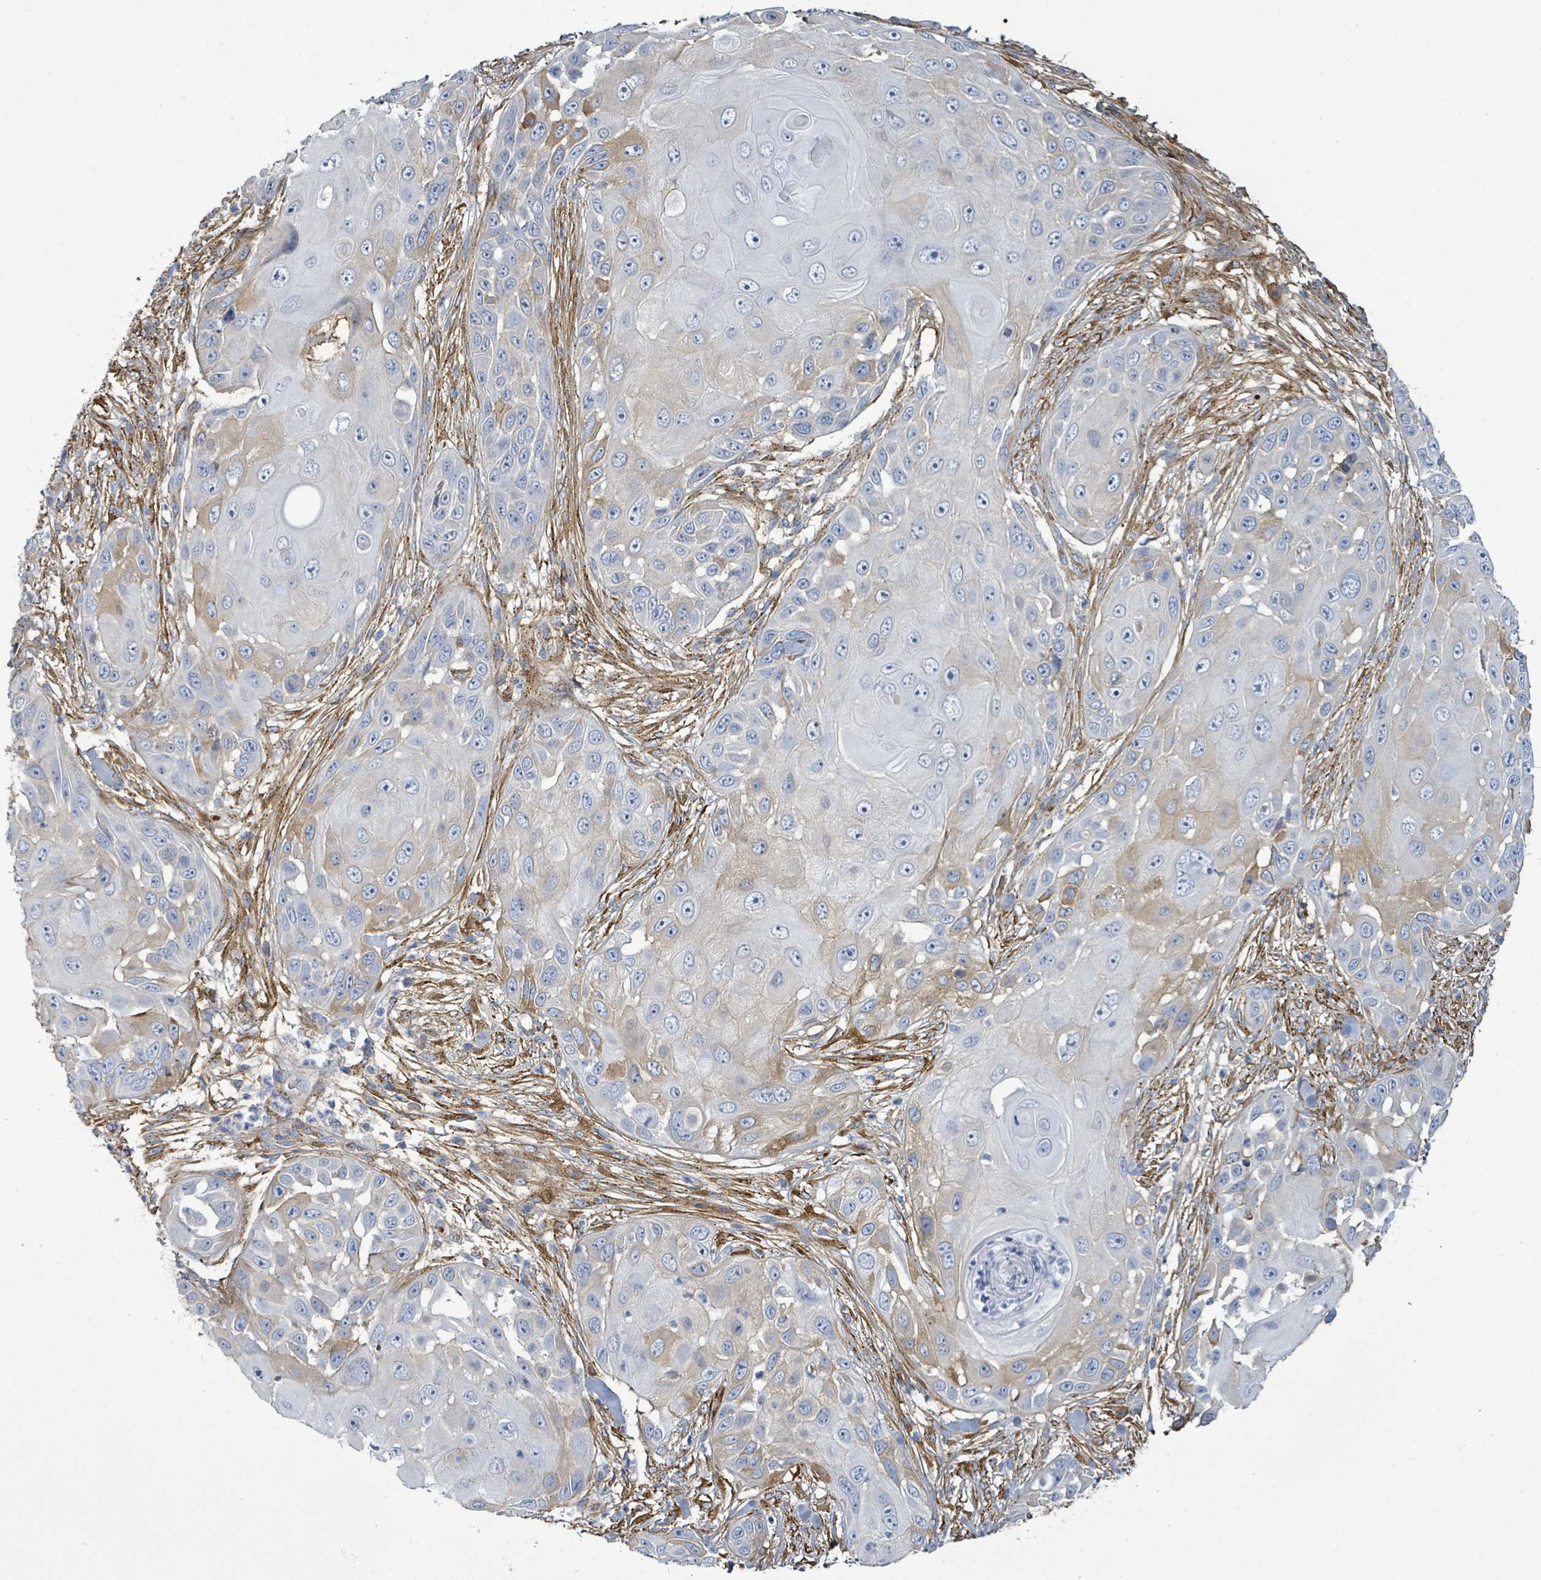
{"staining": {"intensity": "moderate", "quantity": "<25%", "location": "cytoplasmic/membranous"}, "tissue": "skin cancer", "cell_type": "Tumor cells", "image_type": "cancer", "snomed": [{"axis": "morphology", "description": "Squamous cell carcinoma, NOS"}, {"axis": "topography", "description": "Skin"}], "caption": "Immunohistochemical staining of human skin cancer (squamous cell carcinoma) shows moderate cytoplasmic/membranous protein expression in approximately <25% of tumor cells.", "gene": "DMRTC1B", "patient": {"sex": "female", "age": 44}}